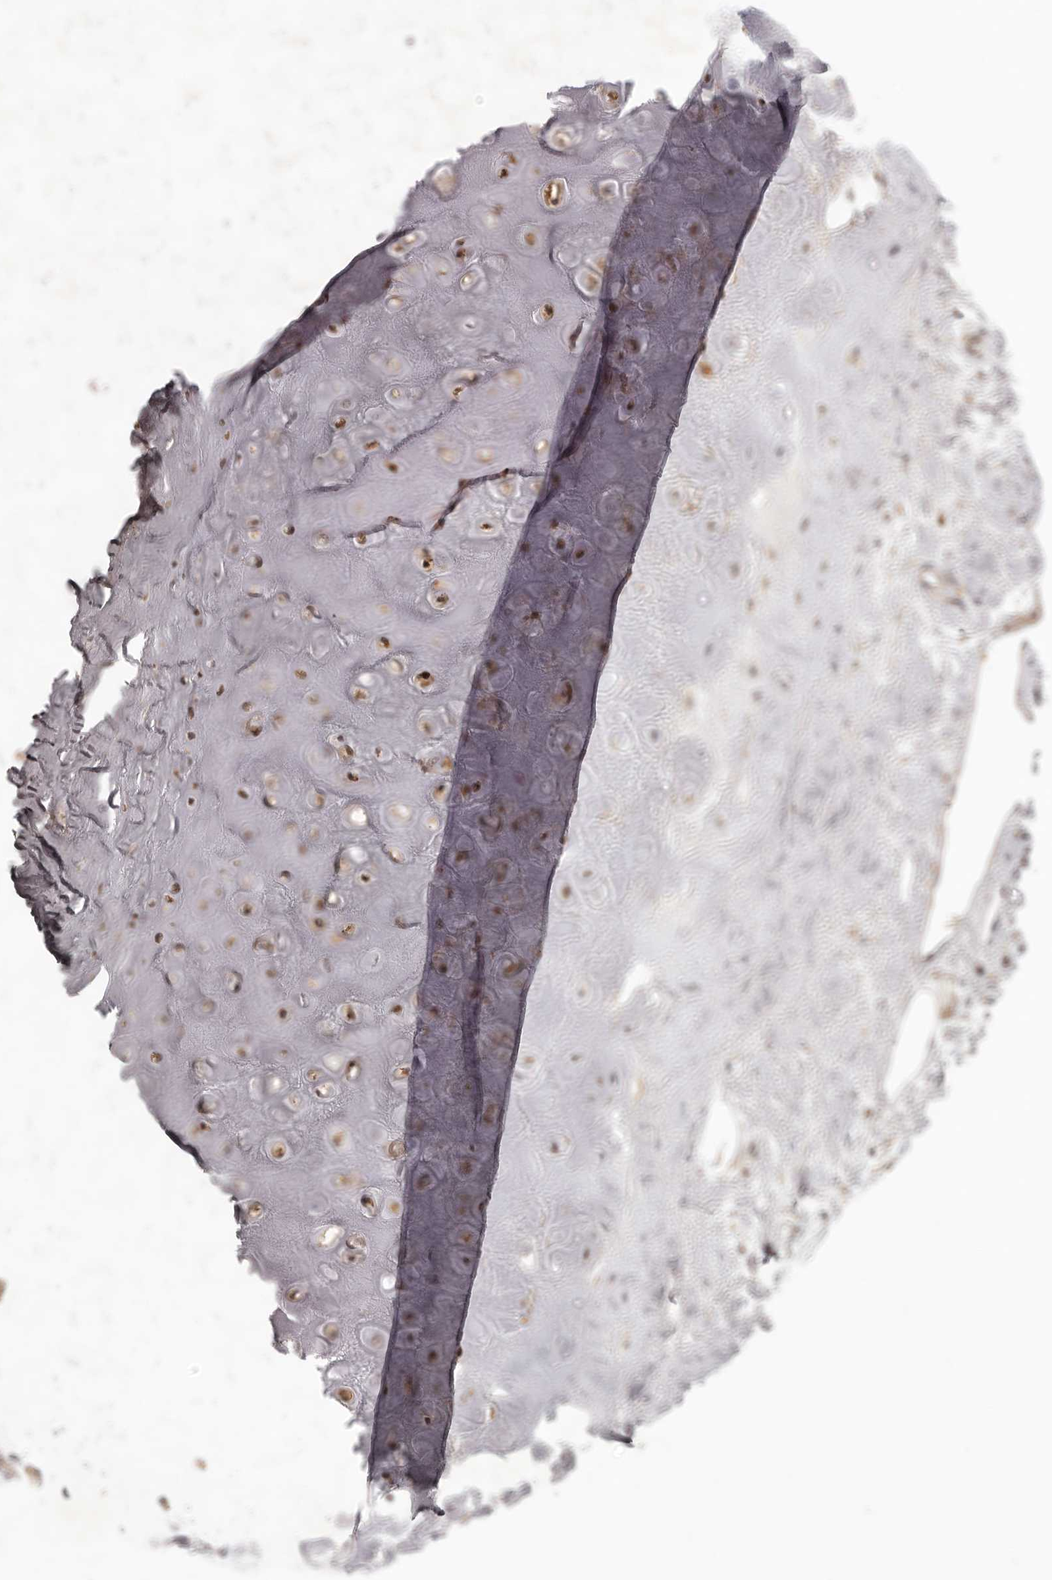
{"staining": {"intensity": "negative", "quantity": "none", "location": "none"}, "tissue": "adipose tissue", "cell_type": "Adipocytes", "image_type": "normal", "snomed": [{"axis": "morphology", "description": "Normal tissue, NOS"}, {"axis": "morphology", "description": "Basal cell carcinoma"}, {"axis": "topography", "description": "Skin"}], "caption": "Adipocytes are negative for protein expression in normal human adipose tissue. (Brightfield microscopy of DAB (3,3'-diaminobenzidine) IHC at high magnification).", "gene": "RNF187", "patient": {"sex": "female", "age": 89}}